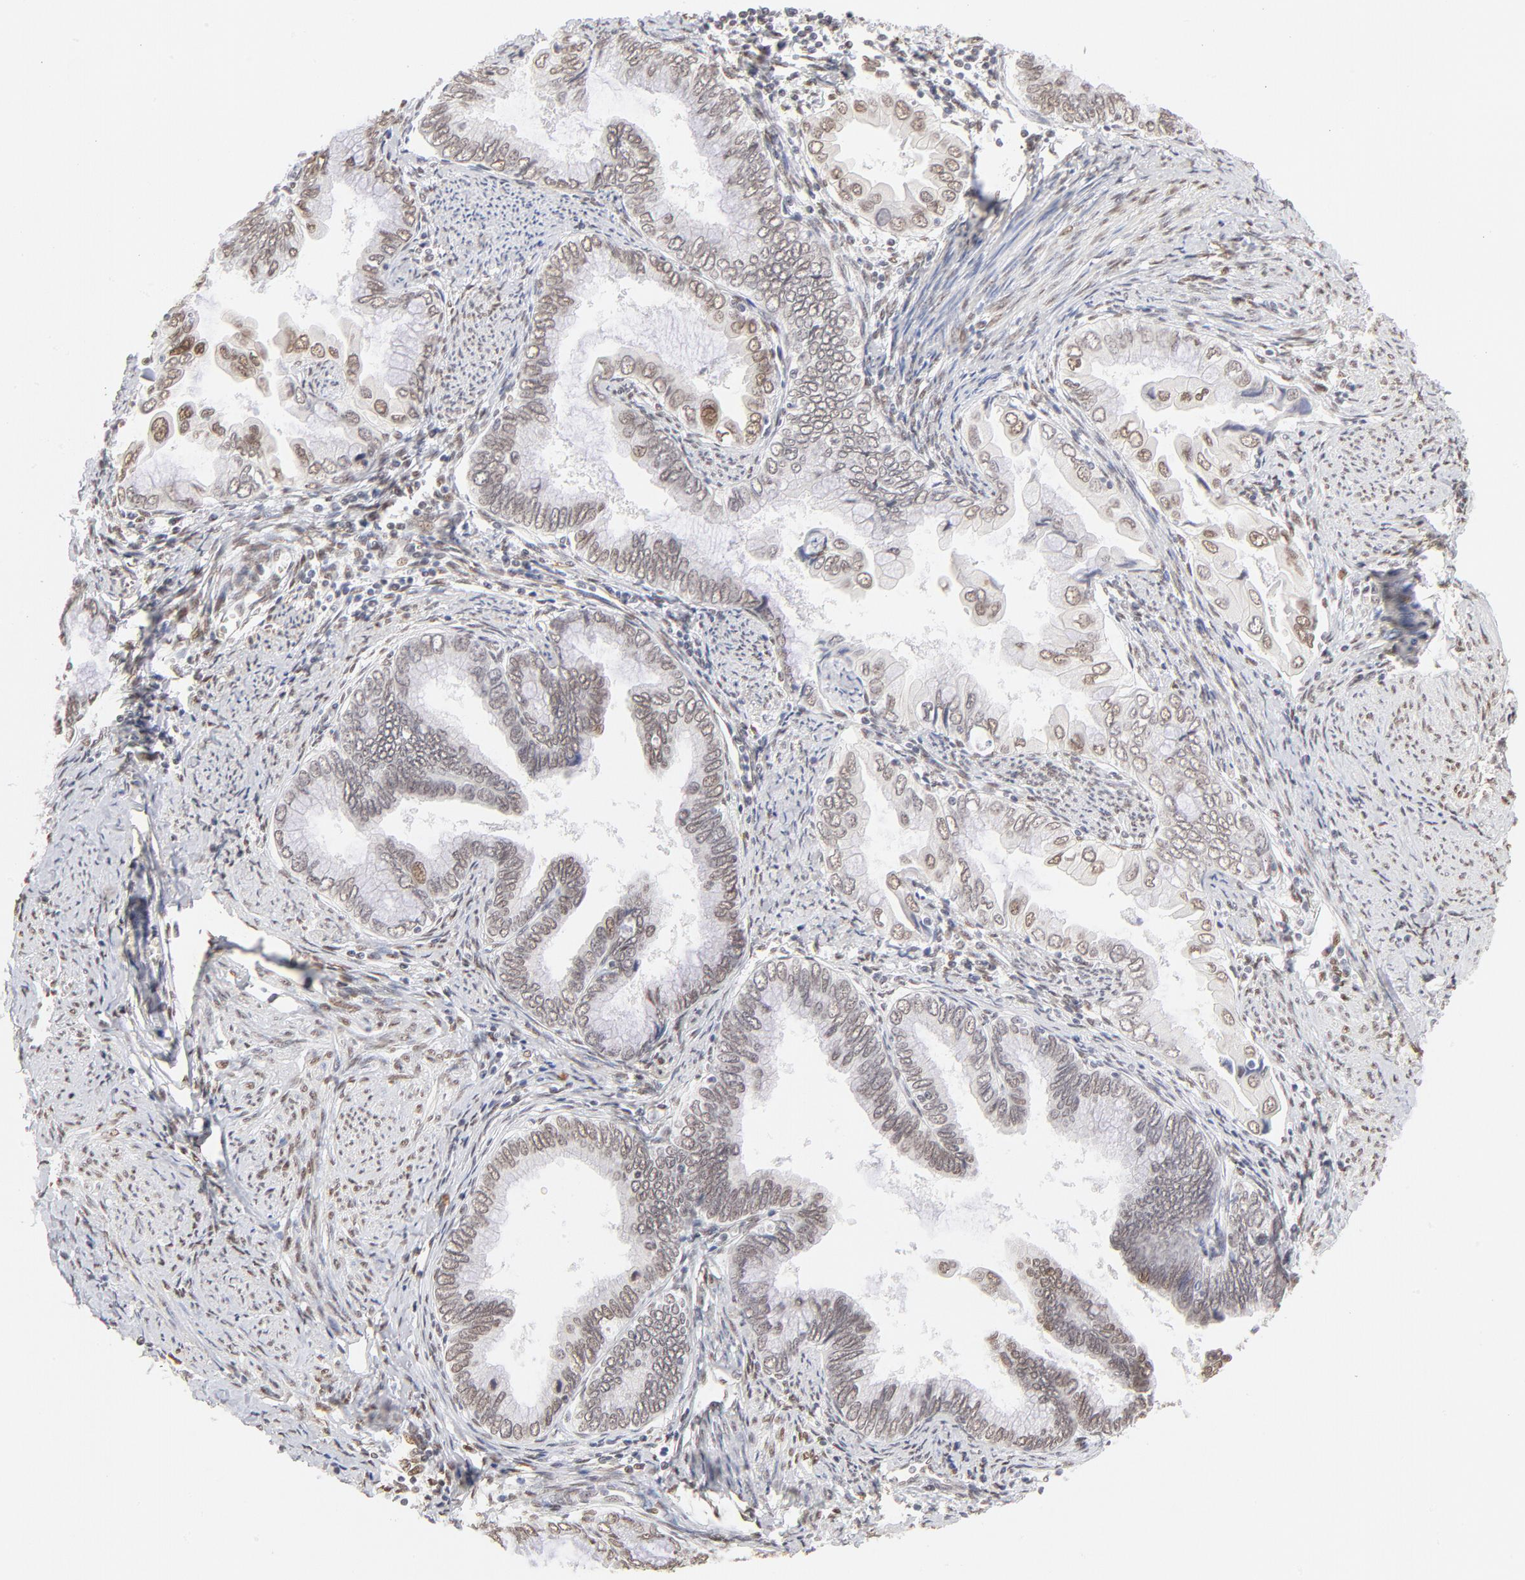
{"staining": {"intensity": "moderate", "quantity": "25%-75%", "location": "nuclear"}, "tissue": "cervical cancer", "cell_type": "Tumor cells", "image_type": "cancer", "snomed": [{"axis": "morphology", "description": "Adenocarcinoma, NOS"}, {"axis": "topography", "description": "Cervix"}], "caption": "IHC of adenocarcinoma (cervical) shows medium levels of moderate nuclear positivity in approximately 25%-75% of tumor cells.", "gene": "PBX1", "patient": {"sex": "female", "age": 49}}